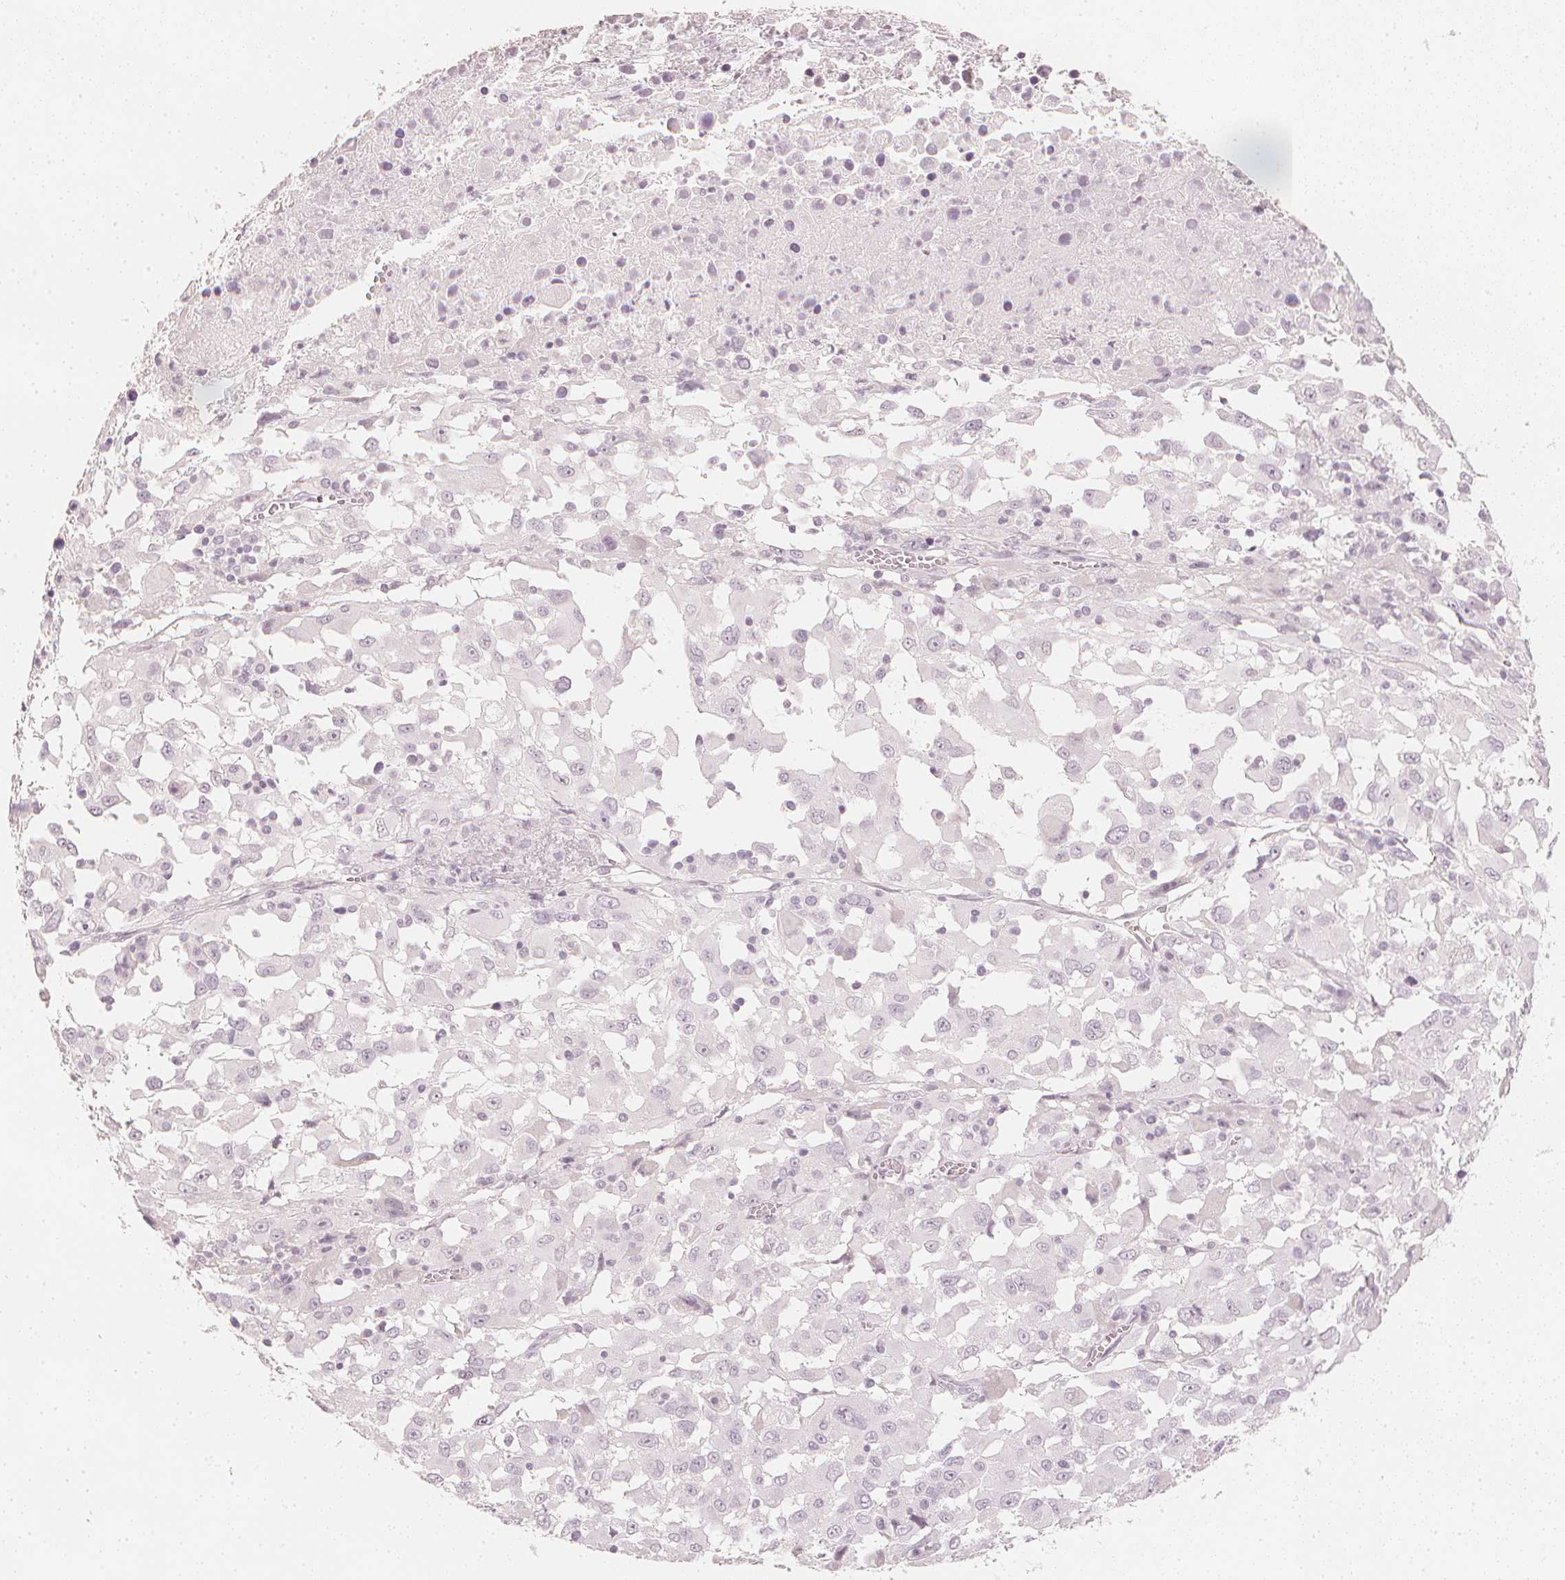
{"staining": {"intensity": "negative", "quantity": "none", "location": "none"}, "tissue": "melanoma", "cell_type": "Tumor cells", "image_type": "cancer", "snomed": [{"axis": "morphology", "description": "Malignant melanoma, Metastatic site"}, {"axis": "topography", "description": "Soft tissue"}], "caption": "Immunohistochemical staining of human melanoma displays no significant staining in tumor cells.", "gene": "CALB1", "patient": {"sex": "male", "age": 50}}